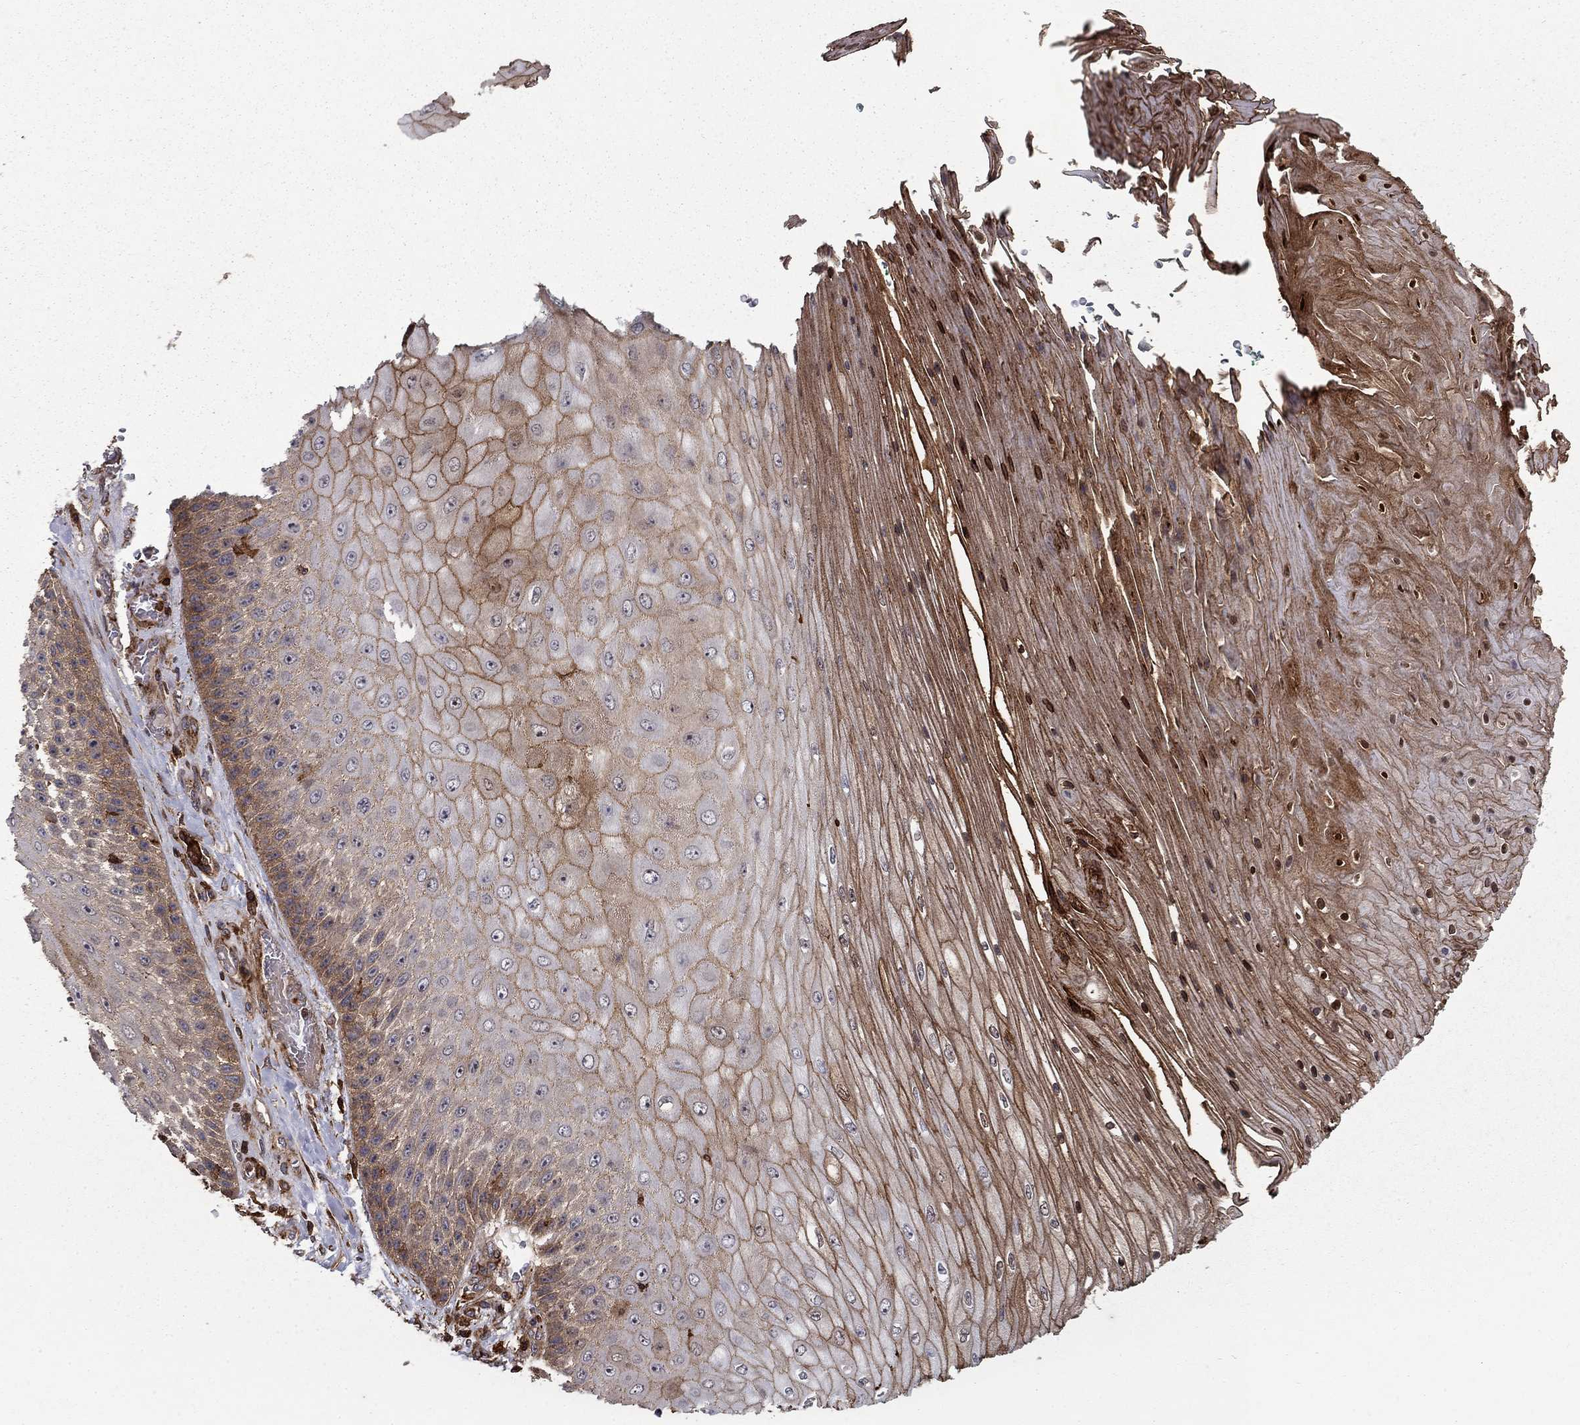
{"staining": {"intensity": "moderate", "quantity": "25%-75%", "location": "cytoplasmic/membranous"}, "tissue": "skin cancer", "cell_type": "Tumor cells", "image_type": "cancer", "snomed": [{"axis": "morphology", "description": "Squamous cell carcinoma, NOS"}, {"axis": "topography", "description": "Skin"}], "caption": "Immunohistochemical staining of squamous cell carcinoma (skin) shows medium levels of moderate cytoplasmic/membranous protein expression in approximately 25%-75% of tumor cells.", "gene": "ADM", "patient": {"sex": "male", "age": 62}}